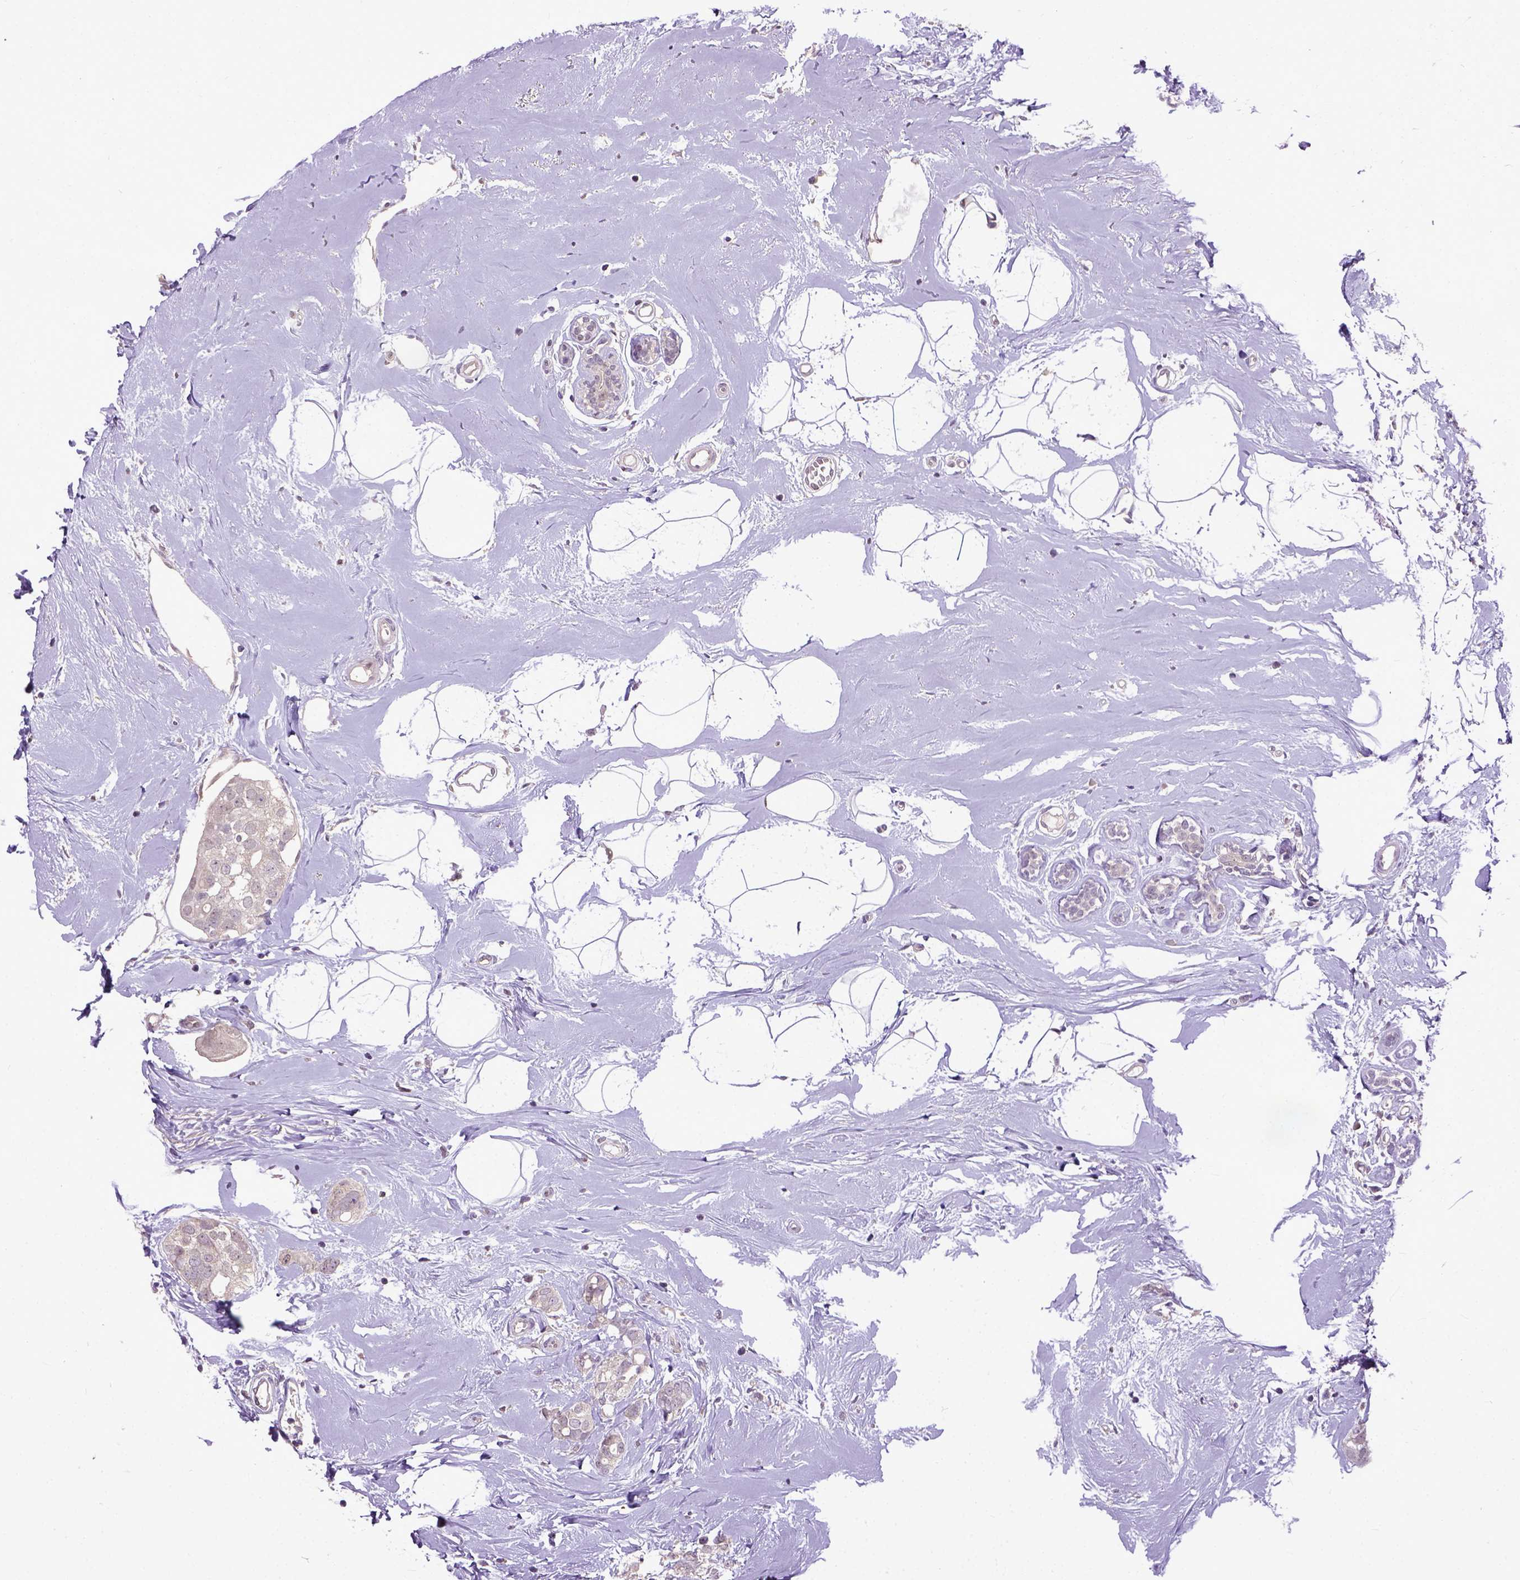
{"staining": {"intensity": "negative", "quantity": "none", "location": "none"}, "tissue": "breast cancer", "cell_type": "Tumor cells", "image_type": "cancer", "snomed": [{"axis": "morphology", "description": "Duct carcinoma"}, {"axis": "topography", "description": "Breast"}], "caption": "Immunohistochemical staining of human breast intraductal carcinoma displays no significant staining in tumor cells.", "gene": "UBA3", "patient": {"sex": "female", "age": 40}}